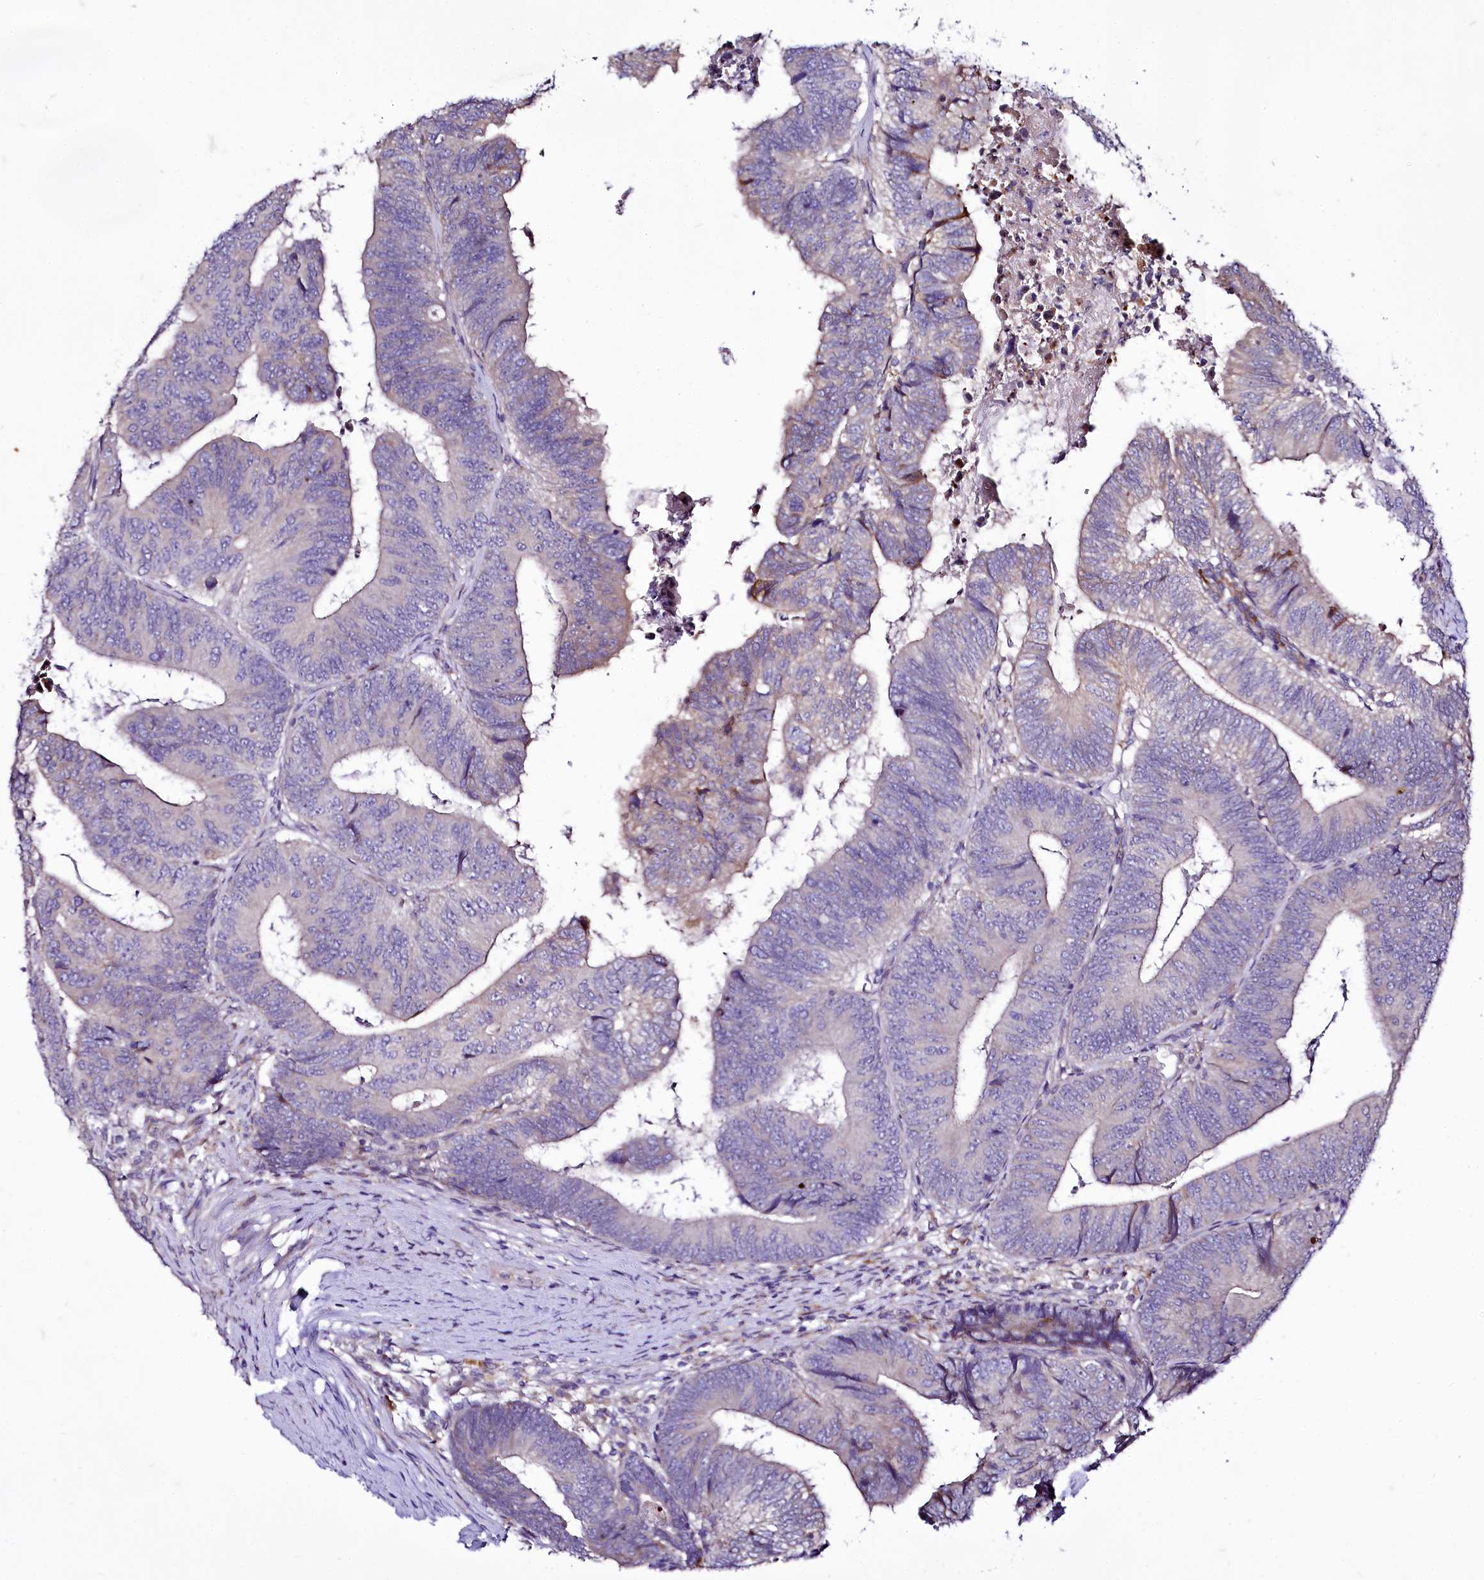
{"staining": {"intensity": "negative", "quantity": "none", "location": "none"}, "tissue": "colorectal cancer", "cell_type": "Tumor cells", "image_type": "cancer", "snomed": [{"axis": "morphology", "description": "Adenocarcinoma, NOS"}, {"axis": "topography", "description": "Colon"}], "caption": "This is a photomicrograph of IHC staining of colorectal adenocarcinoma, which shows no positivity in tumor cells.", "gene": "ZC3H12C", "patient": {"sex": "female", "age": 67}}